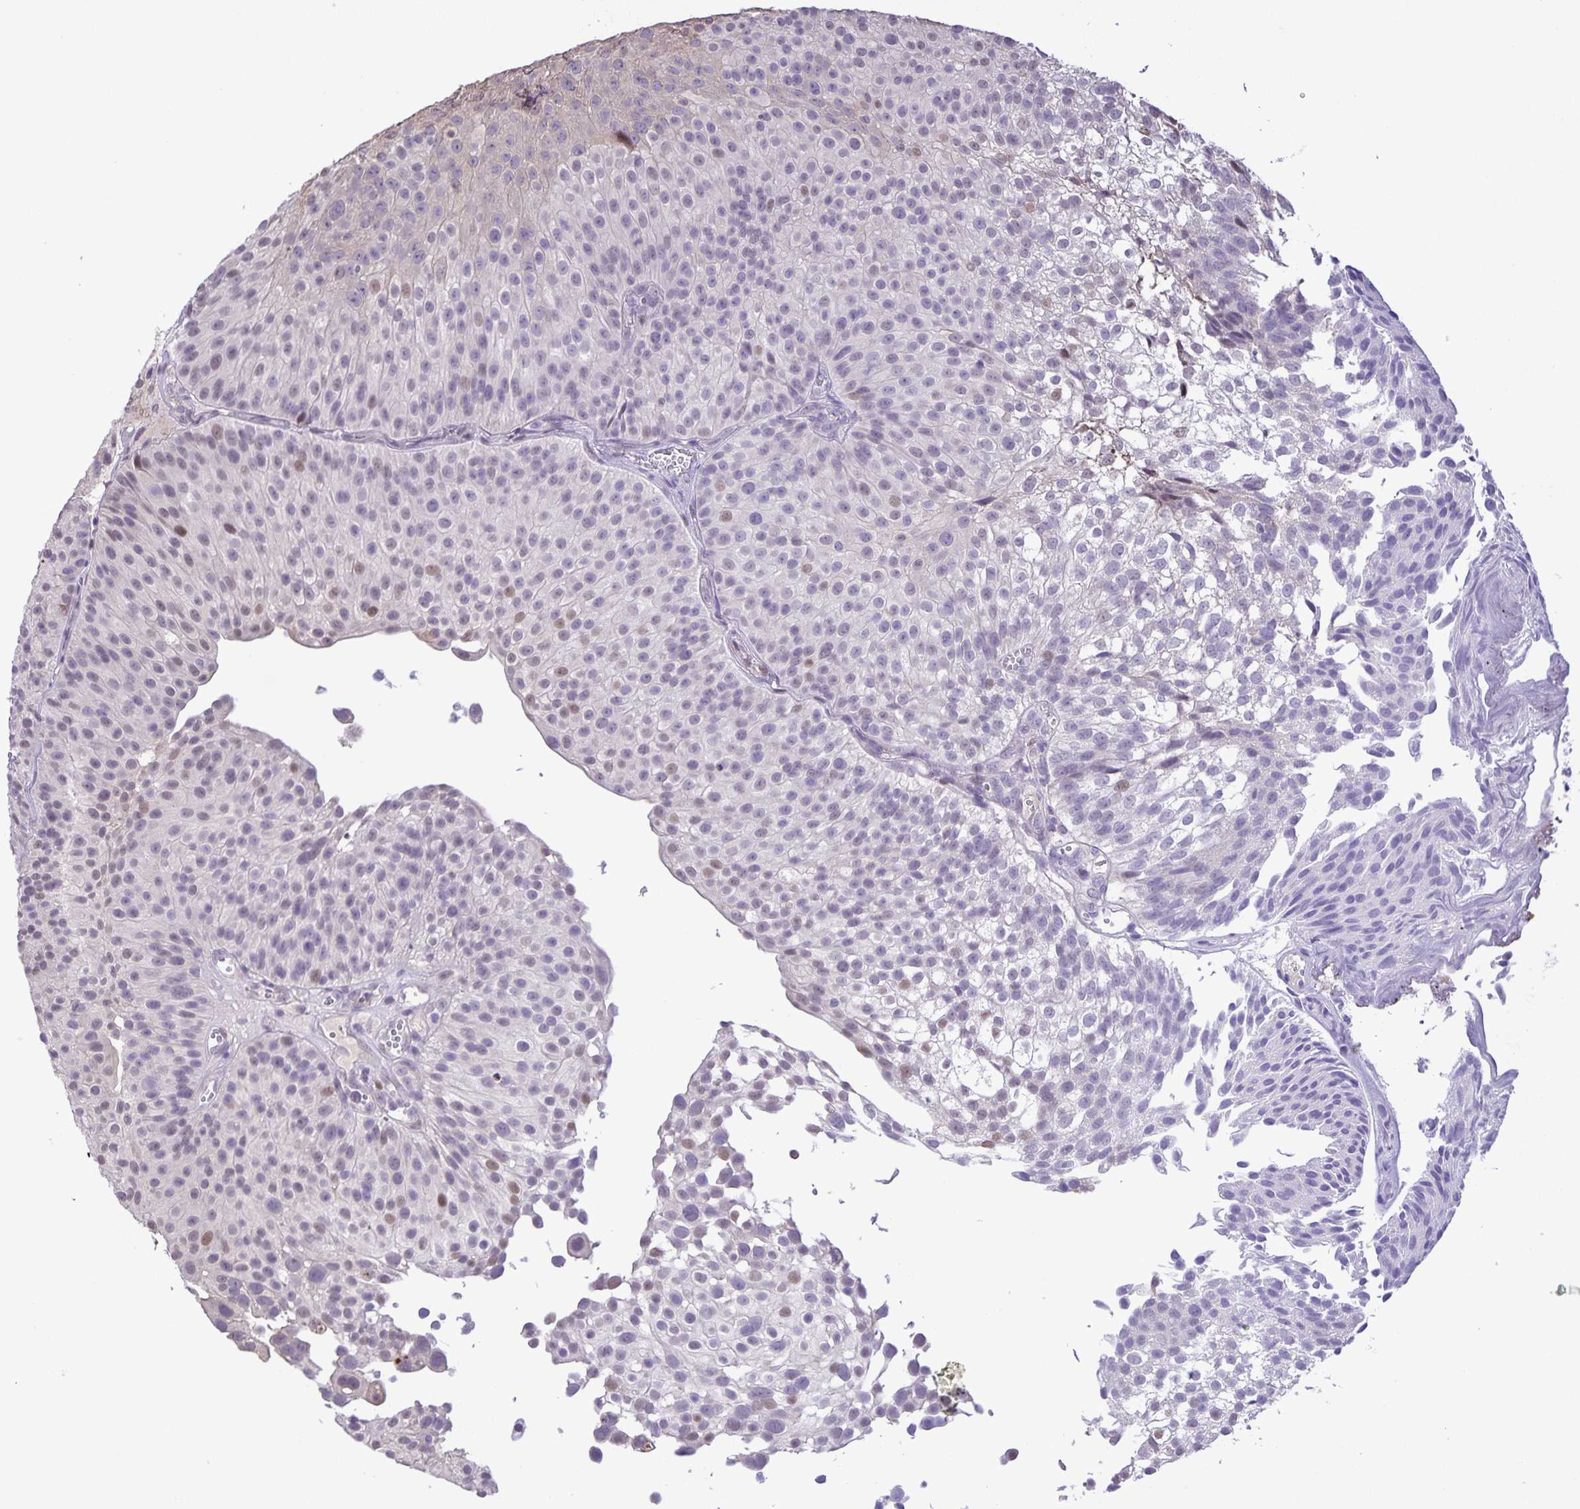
{"staining": {"intensity": "weak", "quantity": "<25%", "location": "nuclear"}, "tissue": "urothelial cancer", "cell_type": "Tumor cells", "image_type": "cancer", "snomed": [{"axis": "morphology", "description": "Urothelial carcinoma, Low grade"}, {"axis": "topography", "description": "Urinary bladder"}], "caption": "Urothelial cancer was stained to show a protein in brown. There is no significant staining in tumor cells. (Immunohistochemistry, brightfield microscopy, high magnification).", "gene": "ONECUT2", "patient": {"sex": "male", "age": 70}}